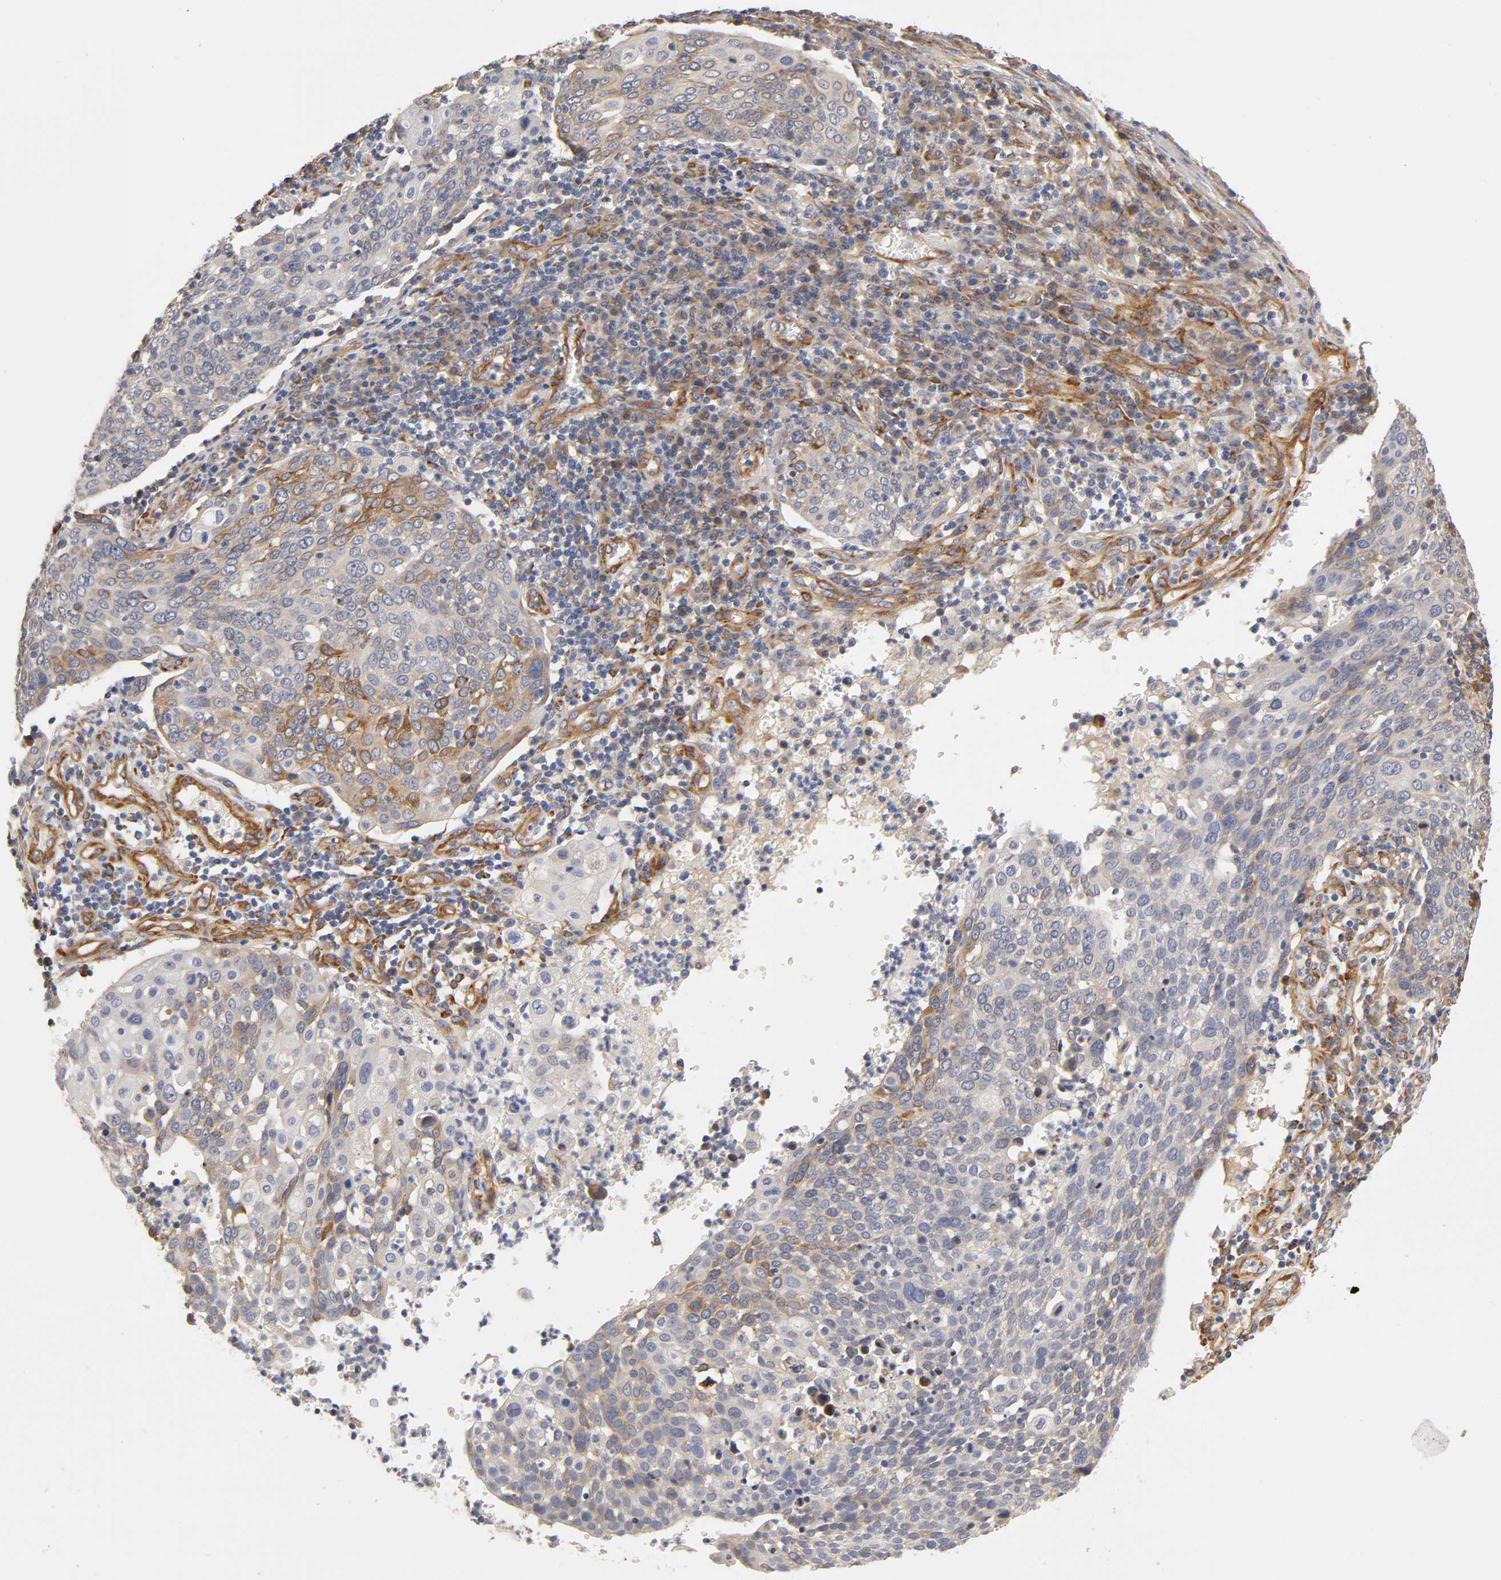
{"staining": {"intensity": "weak", "quantity": "<25%", "location": "cytoplasmic/membranous"}, "tissue": "cervical cancer", "cell_type": "Tumor cells", "image_type": "cancer", "snomed": [{"axis": "morphology", "description": "Squamous cell carcinoma, NOS"}, {"axis": "topography", "description": "Cervix"}], "caption": "This image is of squamous cell carcinoma (cervical) stained with immunohistochemistry to label a protein in brown with the nuclei are counter-stained blue. There is no positivity in tumor cells. (IHC, brightfield microscopy, high magnification).", "gene": "LAMB1", "patient": {"sex": "female", "age": 40}}